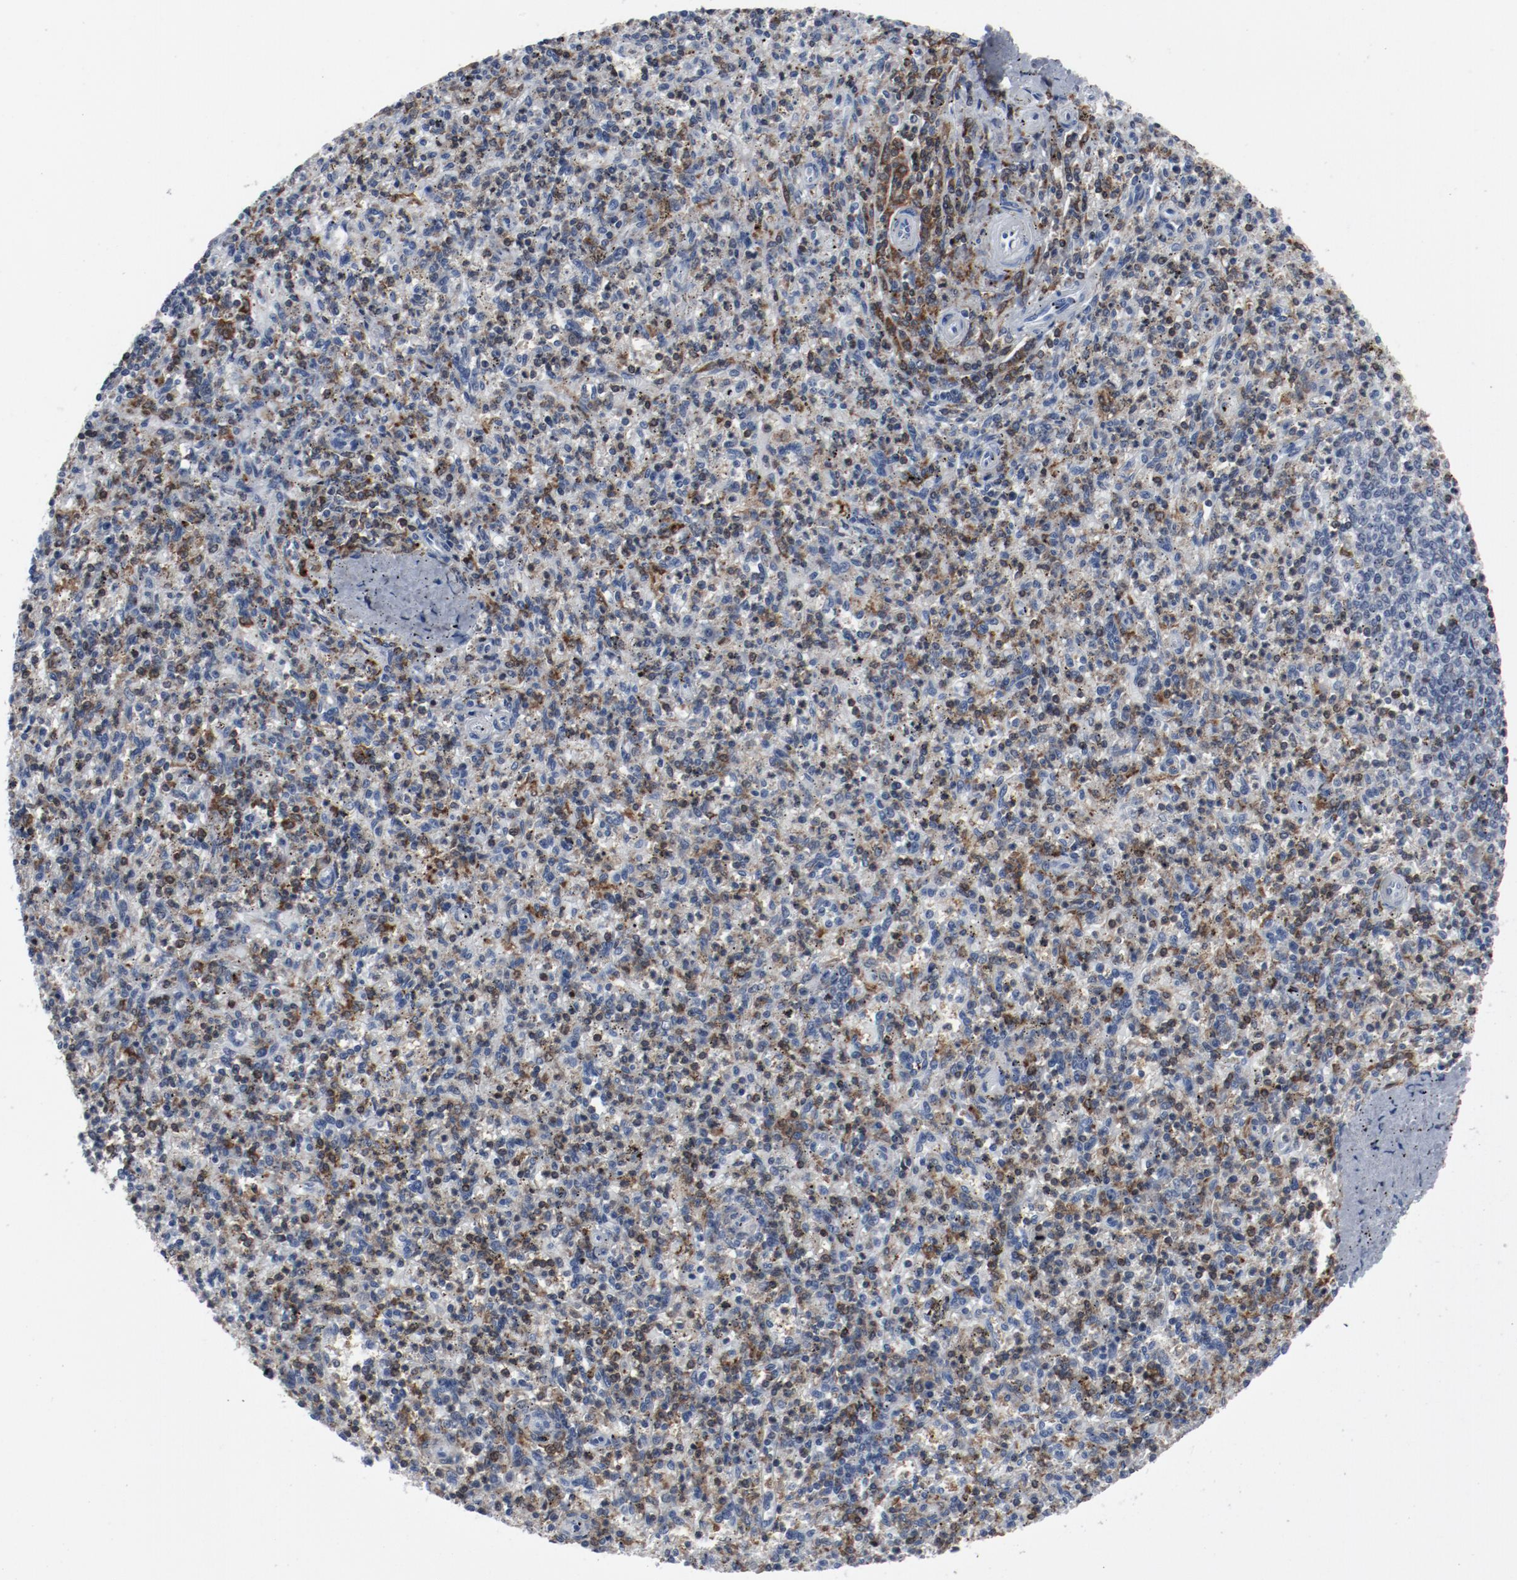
{"staining": {"intensity": "moderate", "quantity": ">75%", "location": "cytoplasmic/membranous"}, "tissue": "spleen", "cell_type": "Cells in red pulp", "image_type": "normal", "snomed": [{"axis": "morphology", "description": "Normal tissue, NOS"}, {"axis": "topography", "description": "Spleen"}], "caption": "The image displays a brown stain indicating the presence of a protein in the cytoplasmic/membranous of cells in red pulp in spleen.", "gene": "LCP2", "patient": {"sex": "male", "age": 72}}